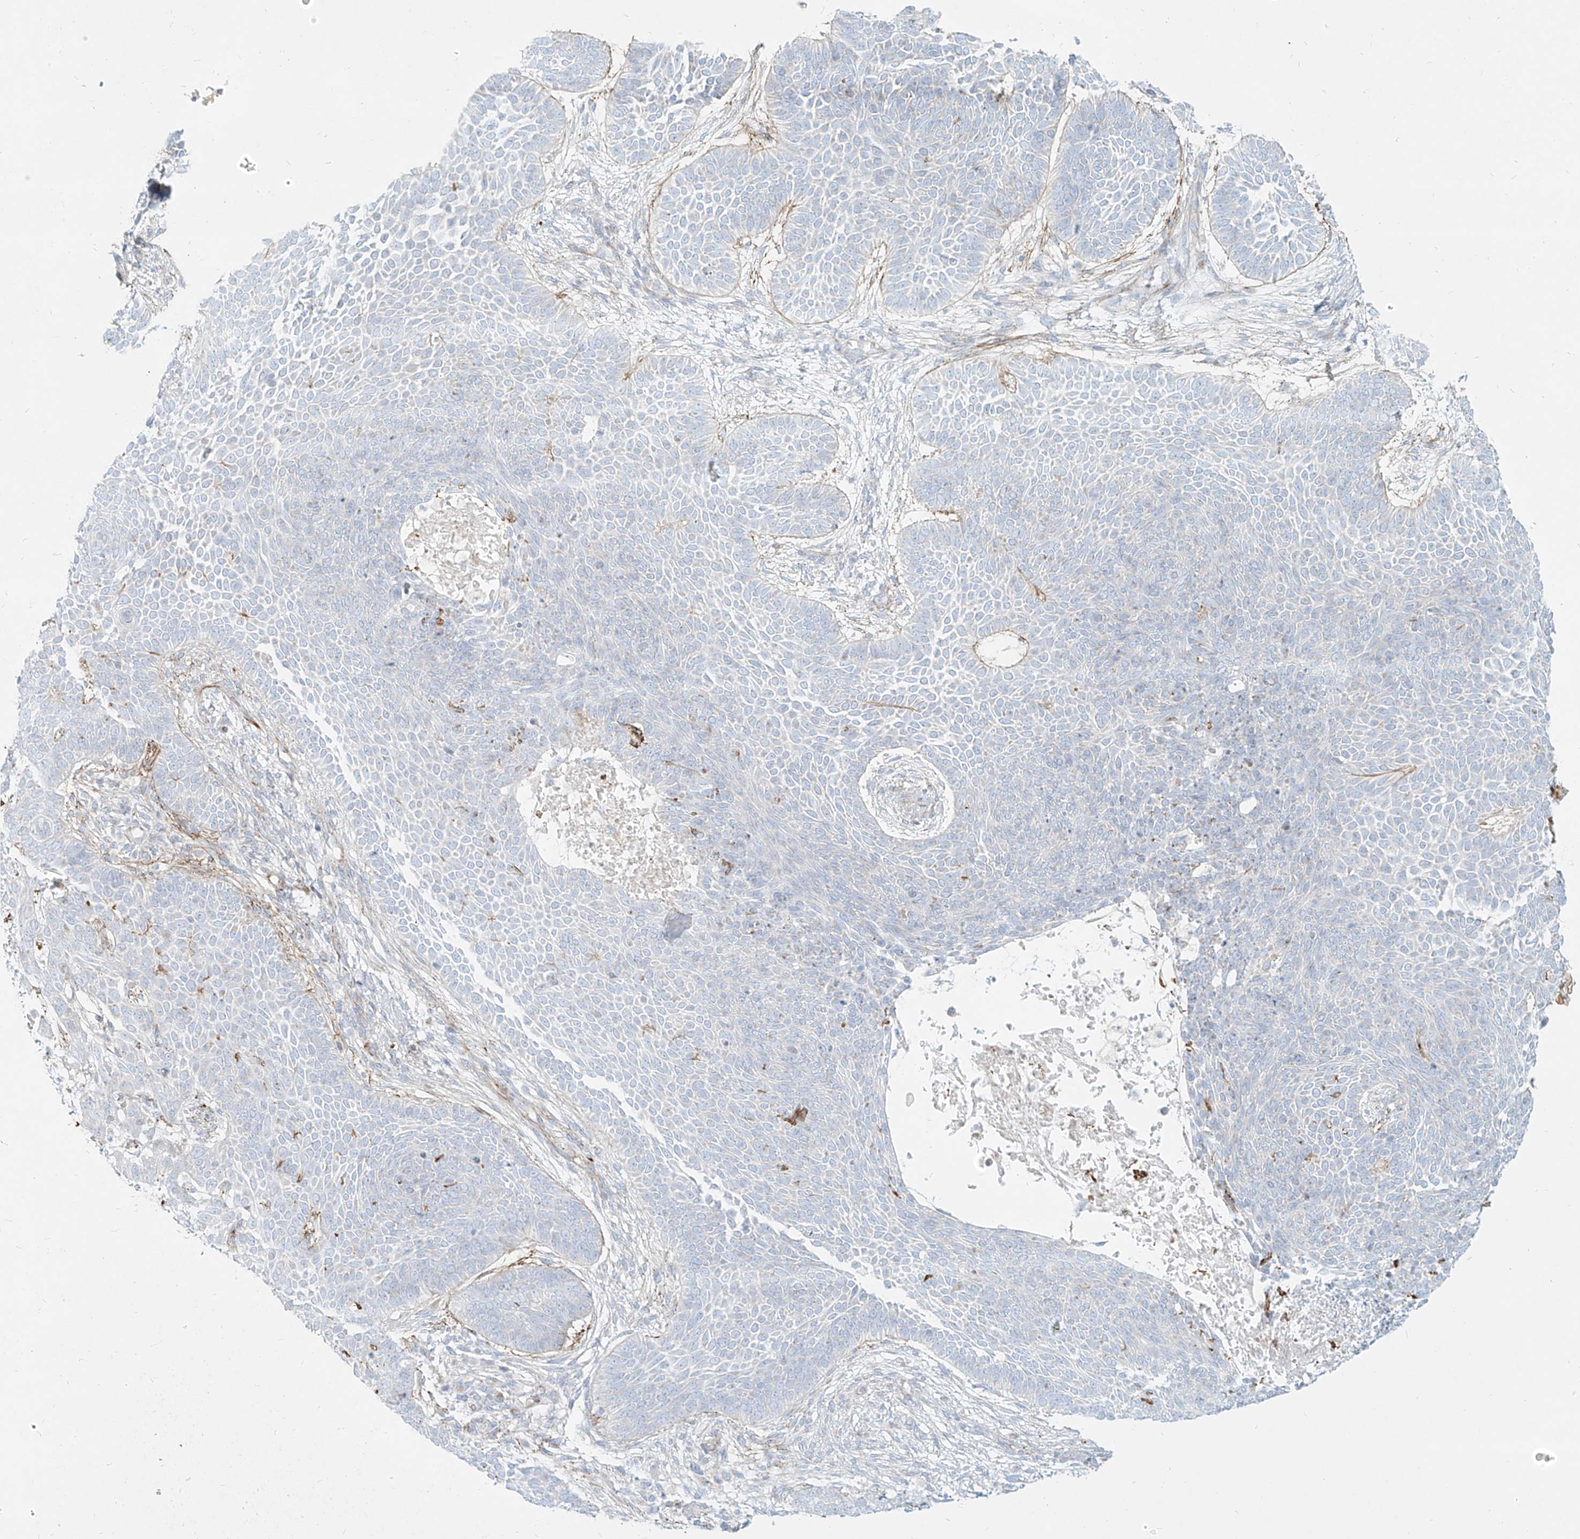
{"staining": {"intensity": "negative", "quantity": "none", "location": "none"}, "tissue": "skin cancer", "cell_type": "Tumor cells", "image_type": "cancer", "snomed": [{"axis": "morphology", "description": "Basal cell carcinoma"}, {"axis": "topography", "description": "Skin"}], "caption": "This is an IHC photomicrograph of human skin cancer. There is no expression in tumor cells.", "gene": "MTX2", "patient": {"sex": "male", "age": 85}}